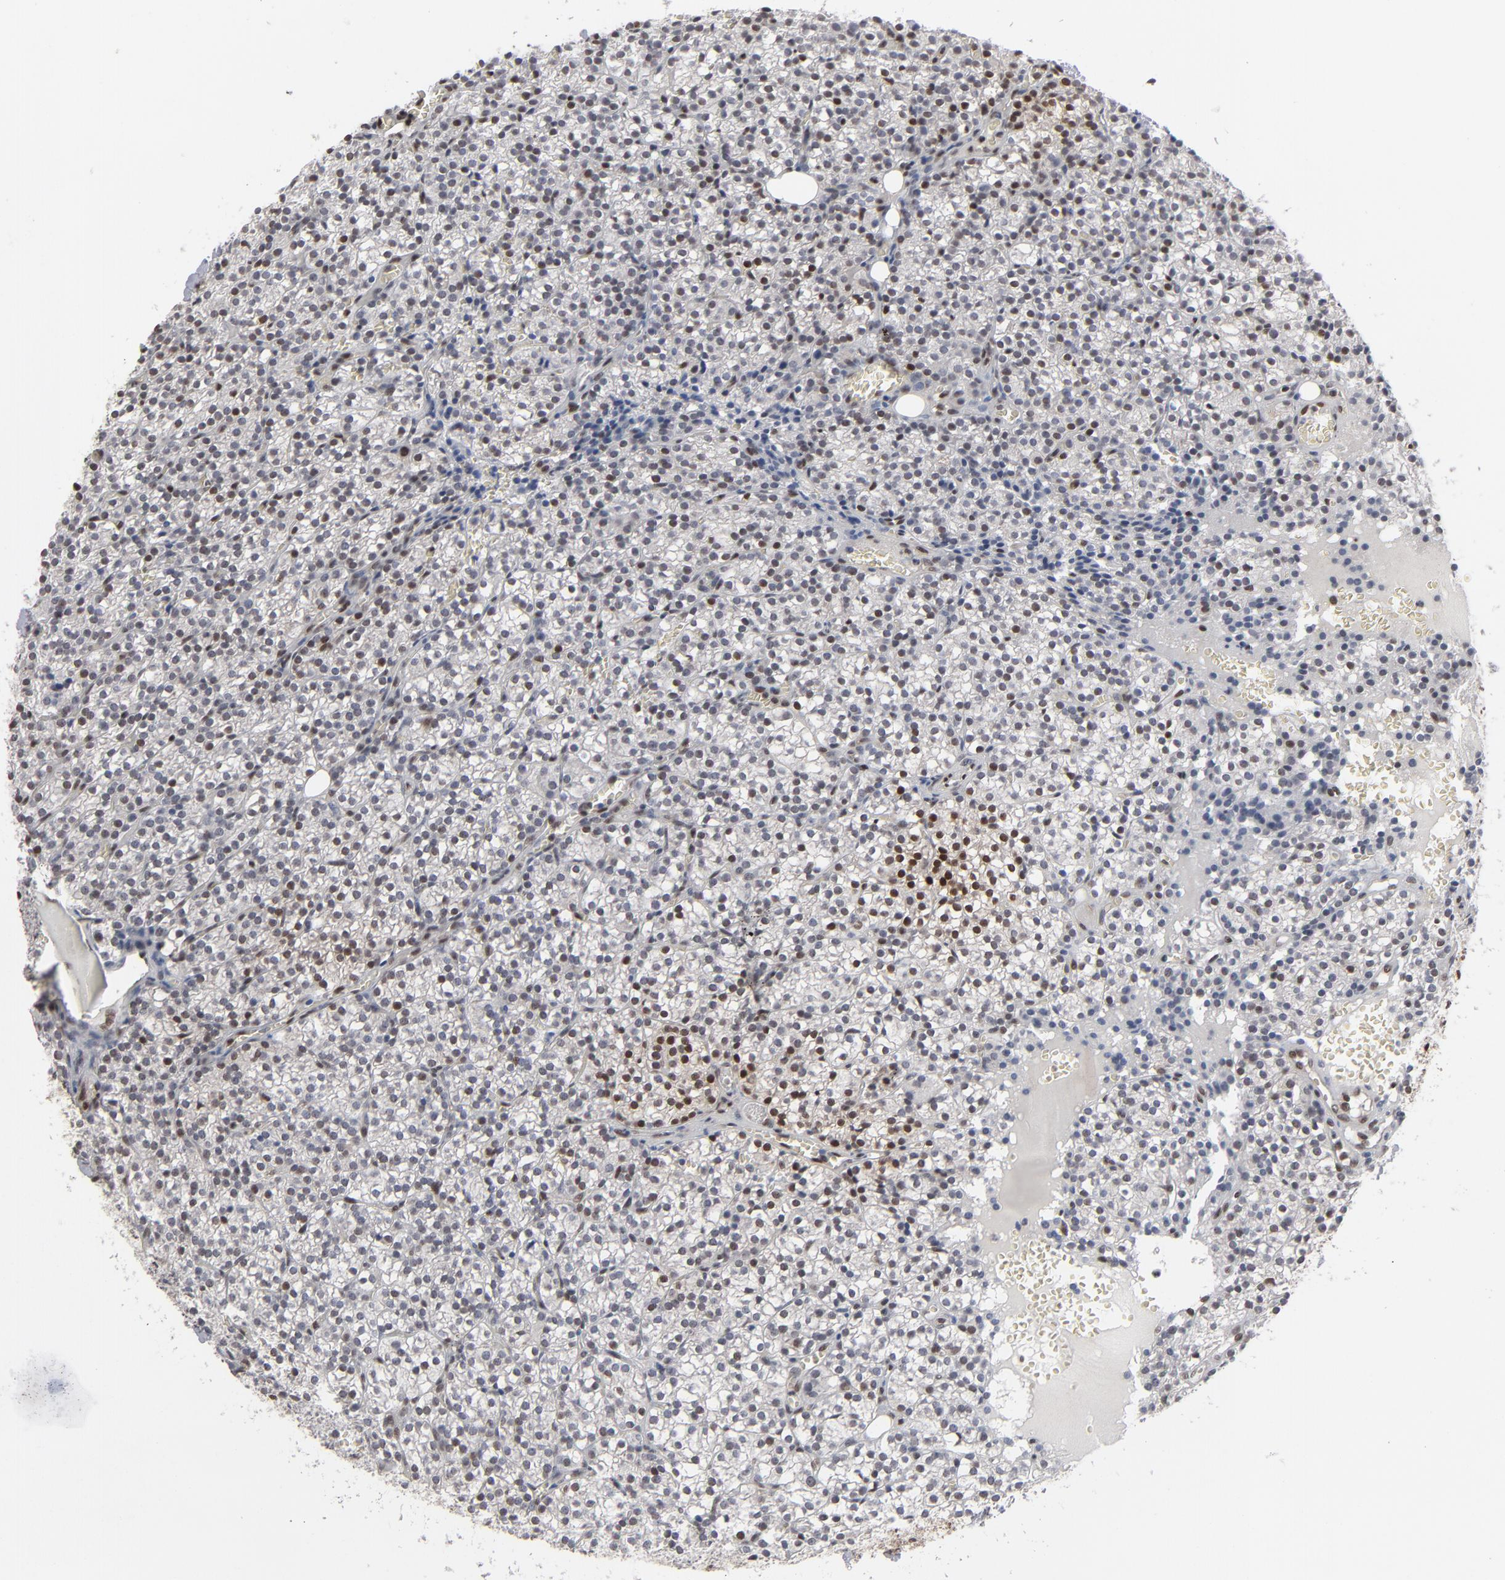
{"staining": {"intensity": "negative", "quantity": "none", "location": "none"}, "tissue": "parathyroid gland", "cell_type": "Glandular cells", "image_type": "normal", "snomed": [{"axis": "morphology", "description": "Normal tissue, NOS"}, {"axis": "topography", "description": "Parathyroid gland"}], "caption": "DAB (3,3'-diaminobenzidine) immunohistochemical staining of normal human parathyroid gland exhibits no significant expression in glandular cells.", "gene": "IRF9", "patient": {"sex": "female", "age": 17}}